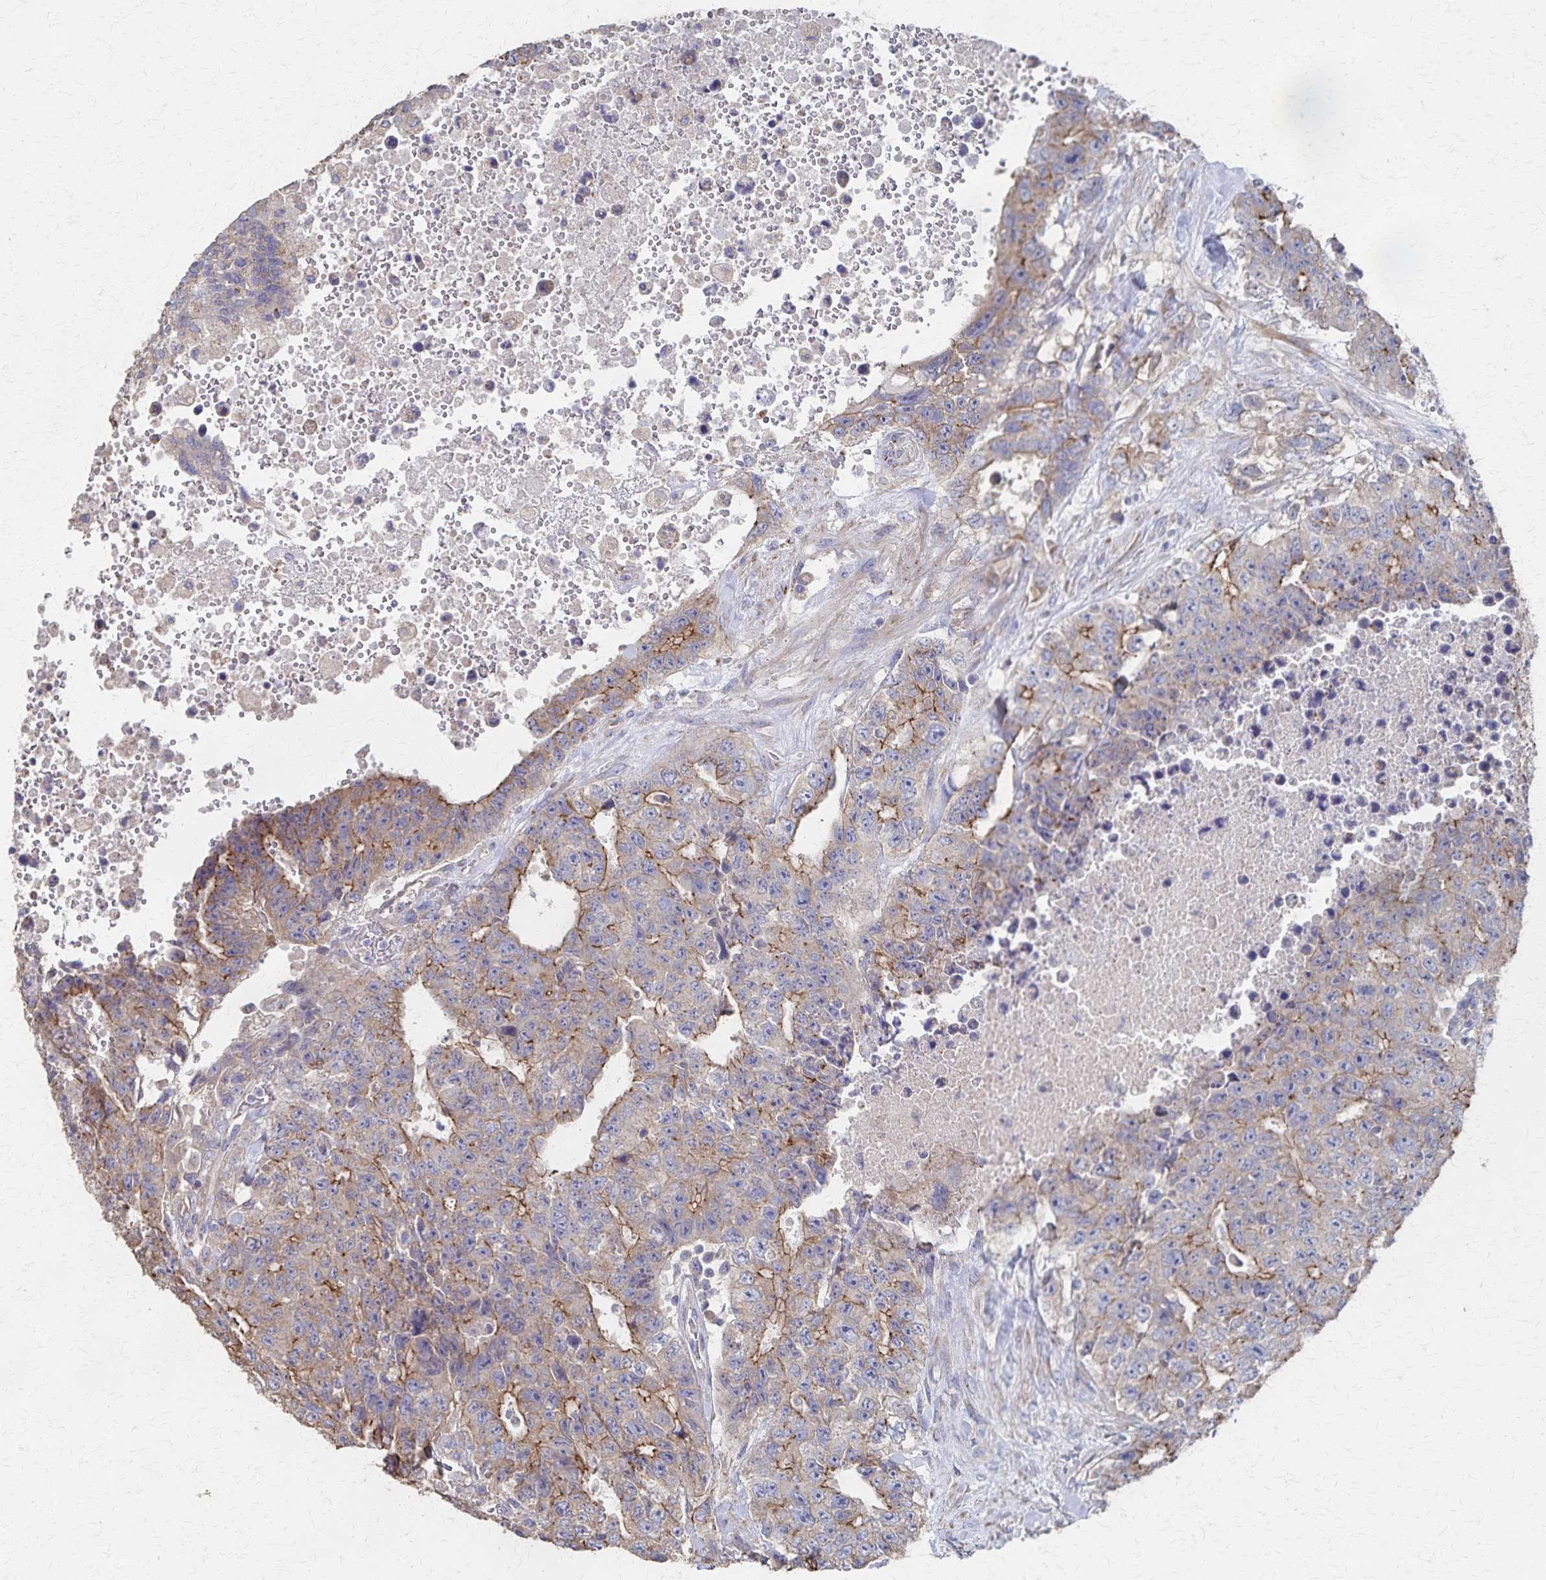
{"staining": {"intensity": "moderate", "quantity": "25%-75%", "location": "cytoplasmic/membranous"}, "tissue": "testis cancer", "cell_type": "Tumor cells", "image_type": "cancer", "snomed": [{"axis": "morphology", "description": "Carcinoma, Embryonal, NOS"}, {"axis": "topography", "description": "Testis"}], "caption": "DAB (3,3'-diaminobenzidine) immunohistochemical staining of human embryonal carcinoma (testis) displays moderate cytoplasmic/membranous protein positivity in approximately 25%-75% of tumor cells.", "gene": "PGAP2", "patient": {"sex": "male", "age": 24}}